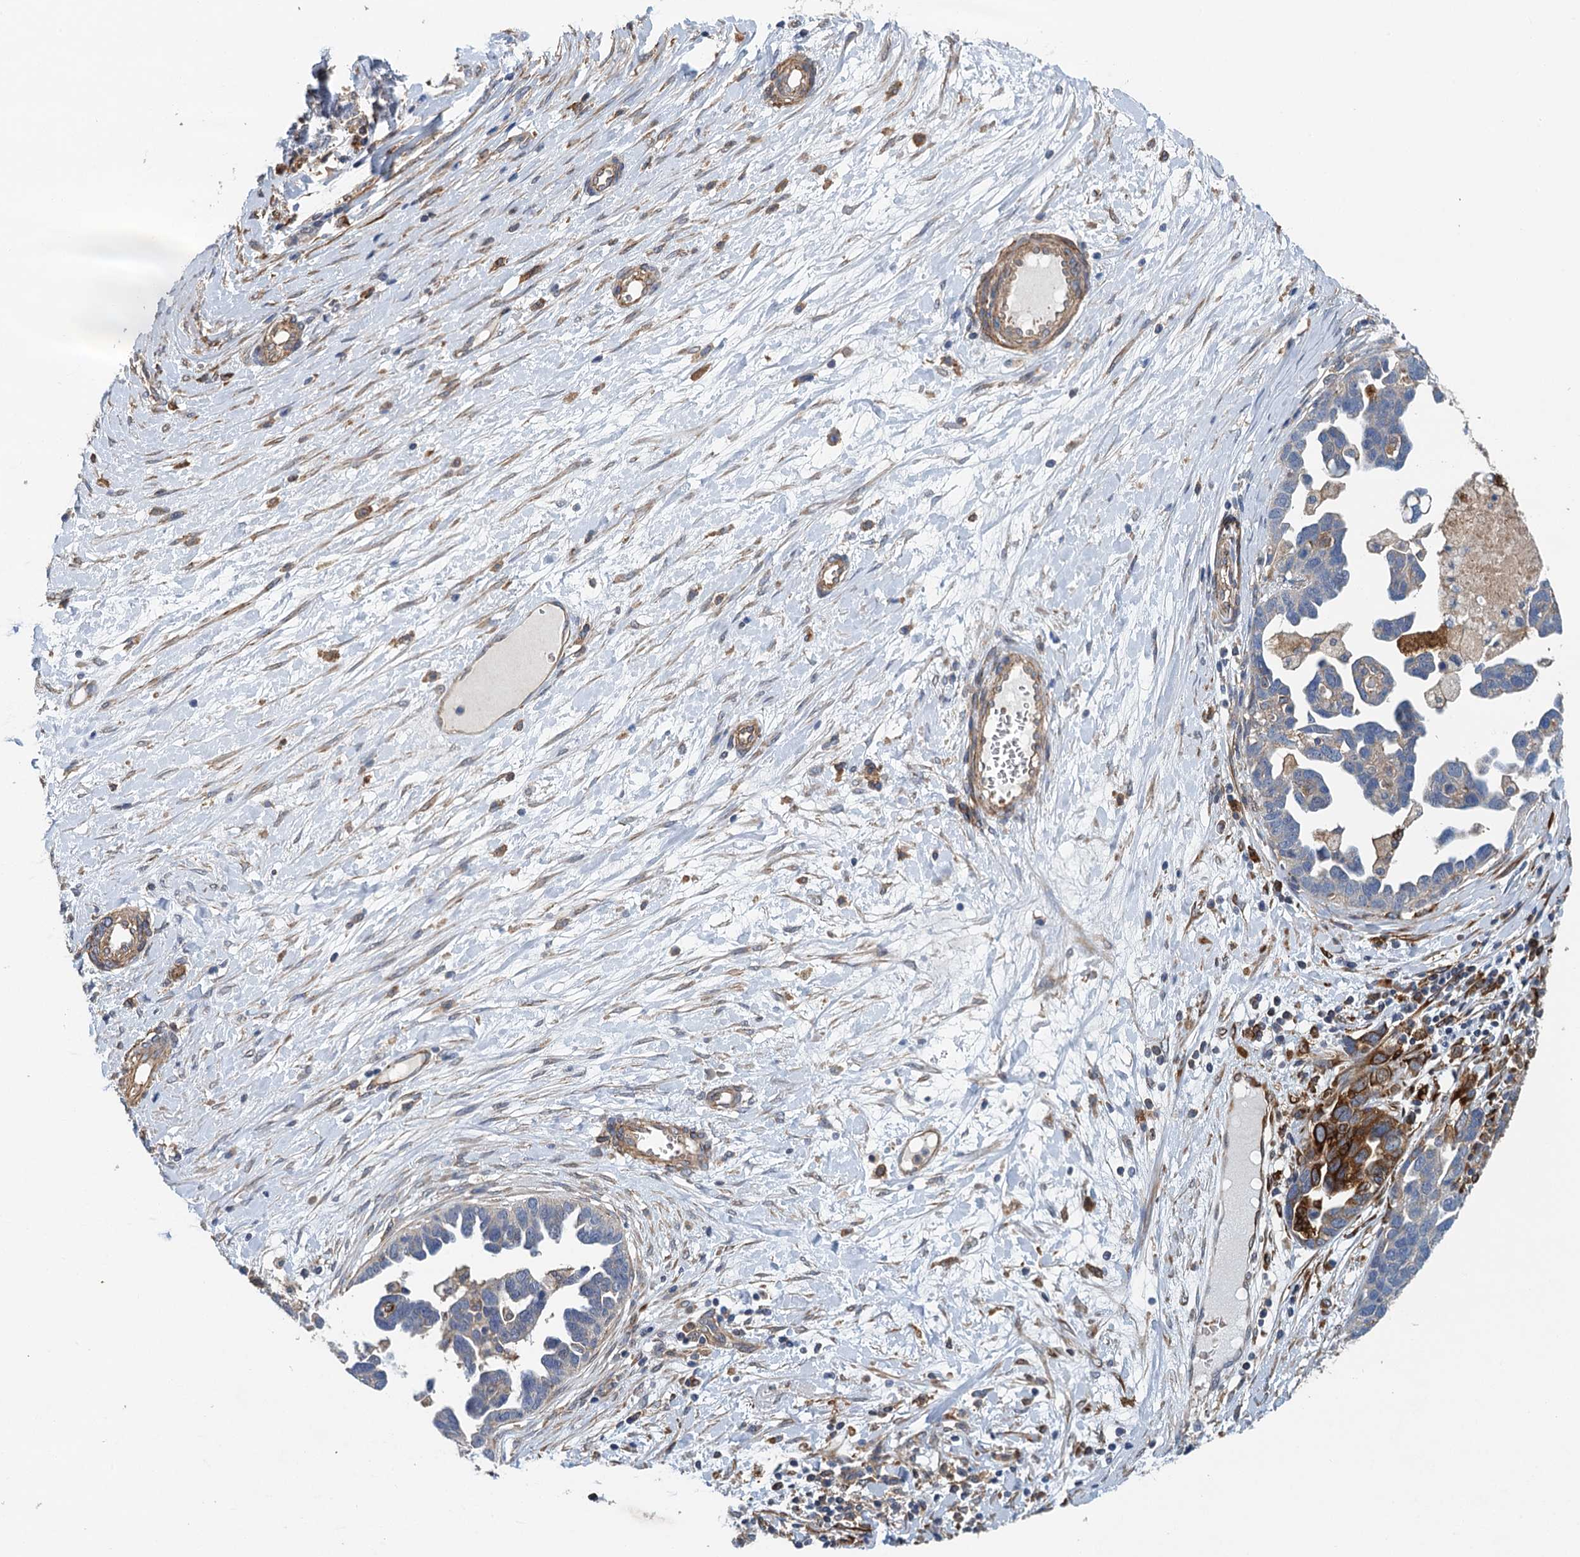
{"staining": {"intensity": "strong", "quantity": "<25%", "location": "cytoplasmic/membranous"}, "tissue": "ovarian cancer", "cell_type": "Tumor cells", "image_type": "cancer", "snomed": [{"axis": "morphology", "description": "Cystadenocarcinoma, serous, NOS"}, {"axis": "topography", "description": "Ovary"}], "caption": "An IHC photomicrograph of neoplastic tissue is shown. Protein staining in brown labels strong cytoplasmic/membranous positivity in serous cystadenocarcinoma (ovarian) within tumor cells. Using DAB (3,3'-diaminobenzidine) (brown) and hematoxylin (blue) stains, captured at high magnification using brightfield microscopy.", "gene": "RSAD2", "patient": {"sex": "female", "age": 54}}